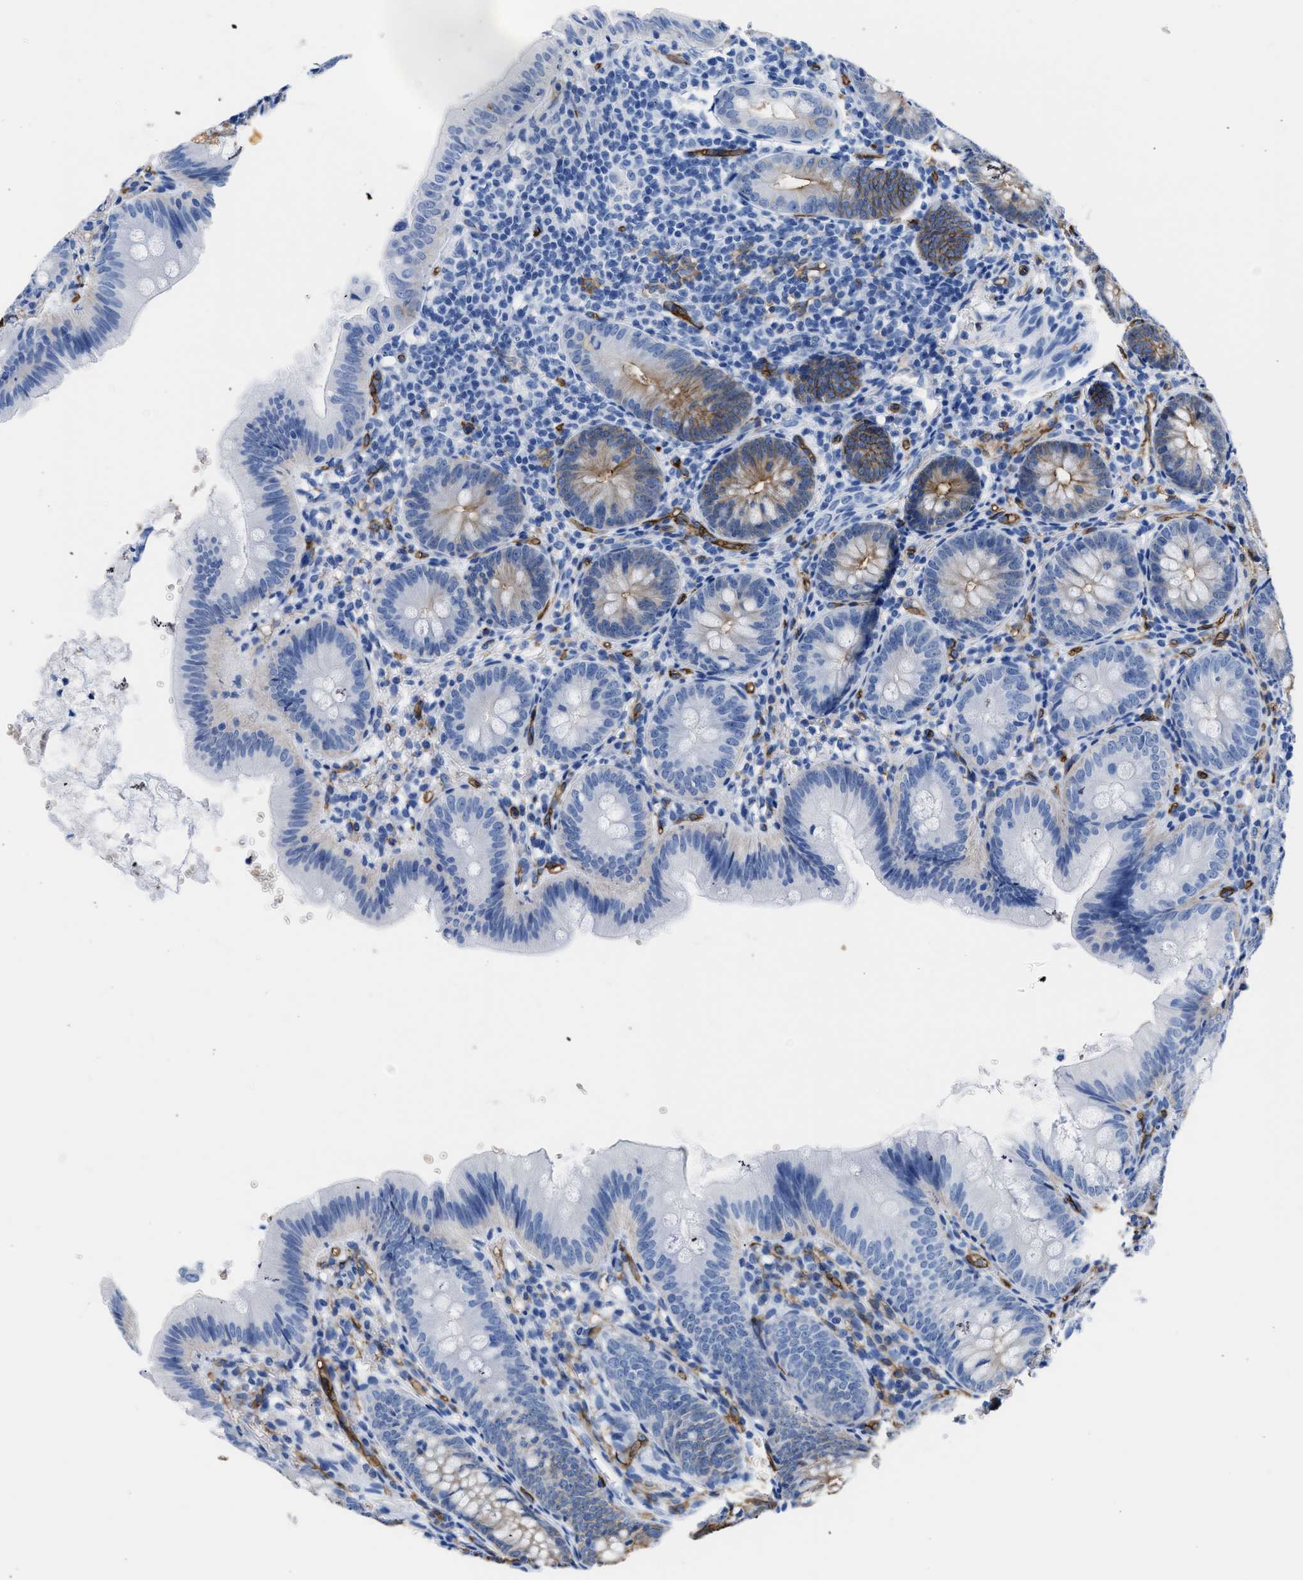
{"staining": {"intensity": "moderate", "quantity": "<25%", "location": "cytoplasmic/membranous"}, "tissue": "appendix", "cell_type": "Glandular cells", "image_type": "normal", "snomed": [{"axis": "morphology", "description": "Normal tissue, NOS"}, {"axis": "topography", "description": "Appendix"}], "caption": "Immunohistochemical staining of benign appendix exhibits <25% levels of moderate cytoplasmic/membranous protein positivity in about <25% of glandular cells.", "gene": "AQP1", "patient": {"sex": "male", "age": 1}}